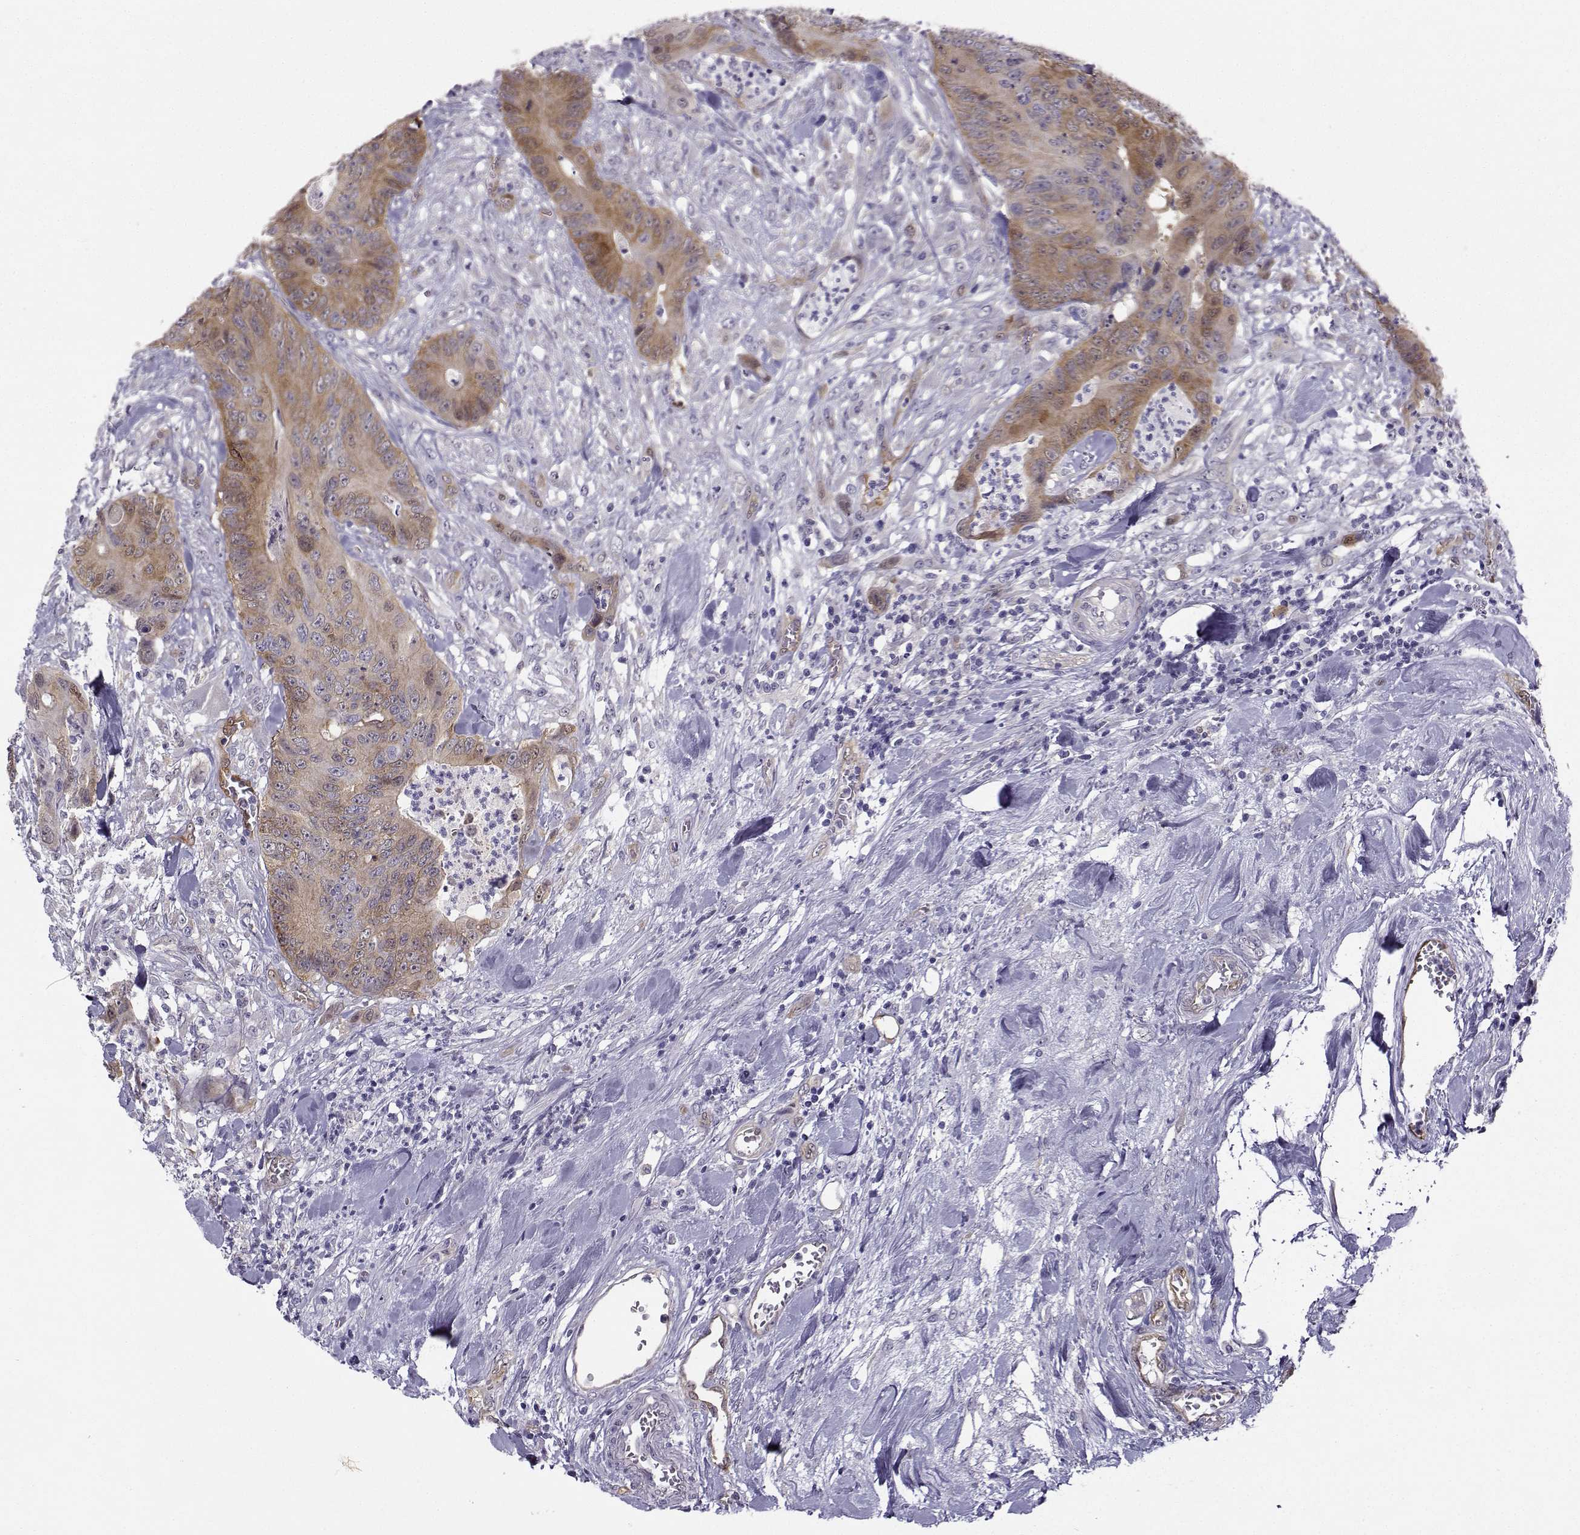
{"staining": {"intensity": "moderate", "quantity": "<25%", "location": "cytoplasmic/membranous"}, "tissue": "colorectal cancer", "cell_type": "Tumor cells", "image_type": "cancer", "snomed": [{"axis": "morphology", "description": "Adenocarcinoma, NOS"}, {"axis": "topography", "description": "Colon"}], "caption": "A brown stain shows moderate cytoplasmic/membranous positivity of a protein in colorectal cancer (adenocarcinoma) tumor cells.", "gene": "NQO1", "patient": {"sex": "male", "age": 84}}